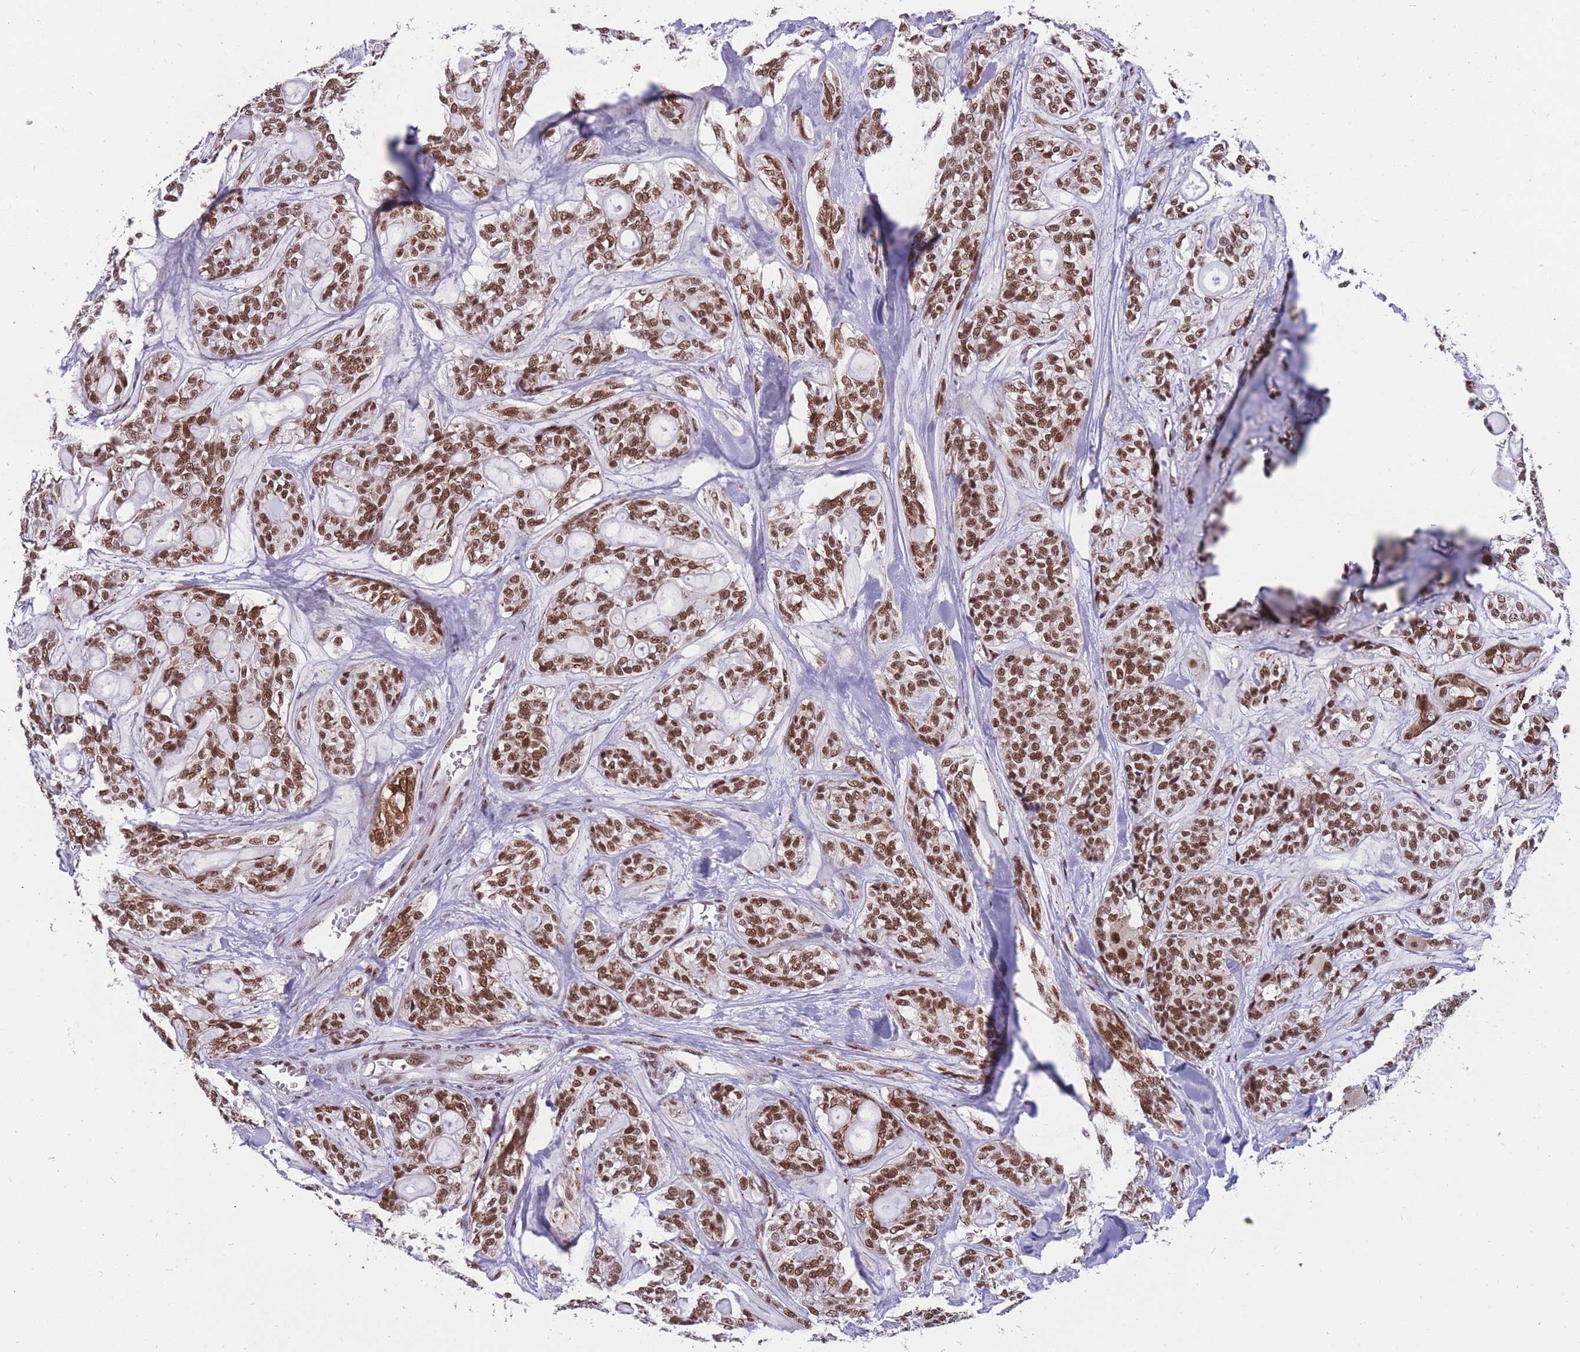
{"staining": {"intensity": "moderate", "quantity": ">75%", "location": "nuclear"}, "tissue": "head and neck cancer", "cell_type": "Tumor cells", "image_type": "cancer", "snomed": [{"axis": "morphology", "description": "Adenocarcinoma, NOS"}, {"axis": "topography", "description": "Head-Neck"}], "caption": "A brown stain highlights moderate nuclear expression of a protein in head and neck cancer (adenocarcinoma) tumor cells.", "gene": "PRPF19", "patient": {"sex": "male", "age": 66}}